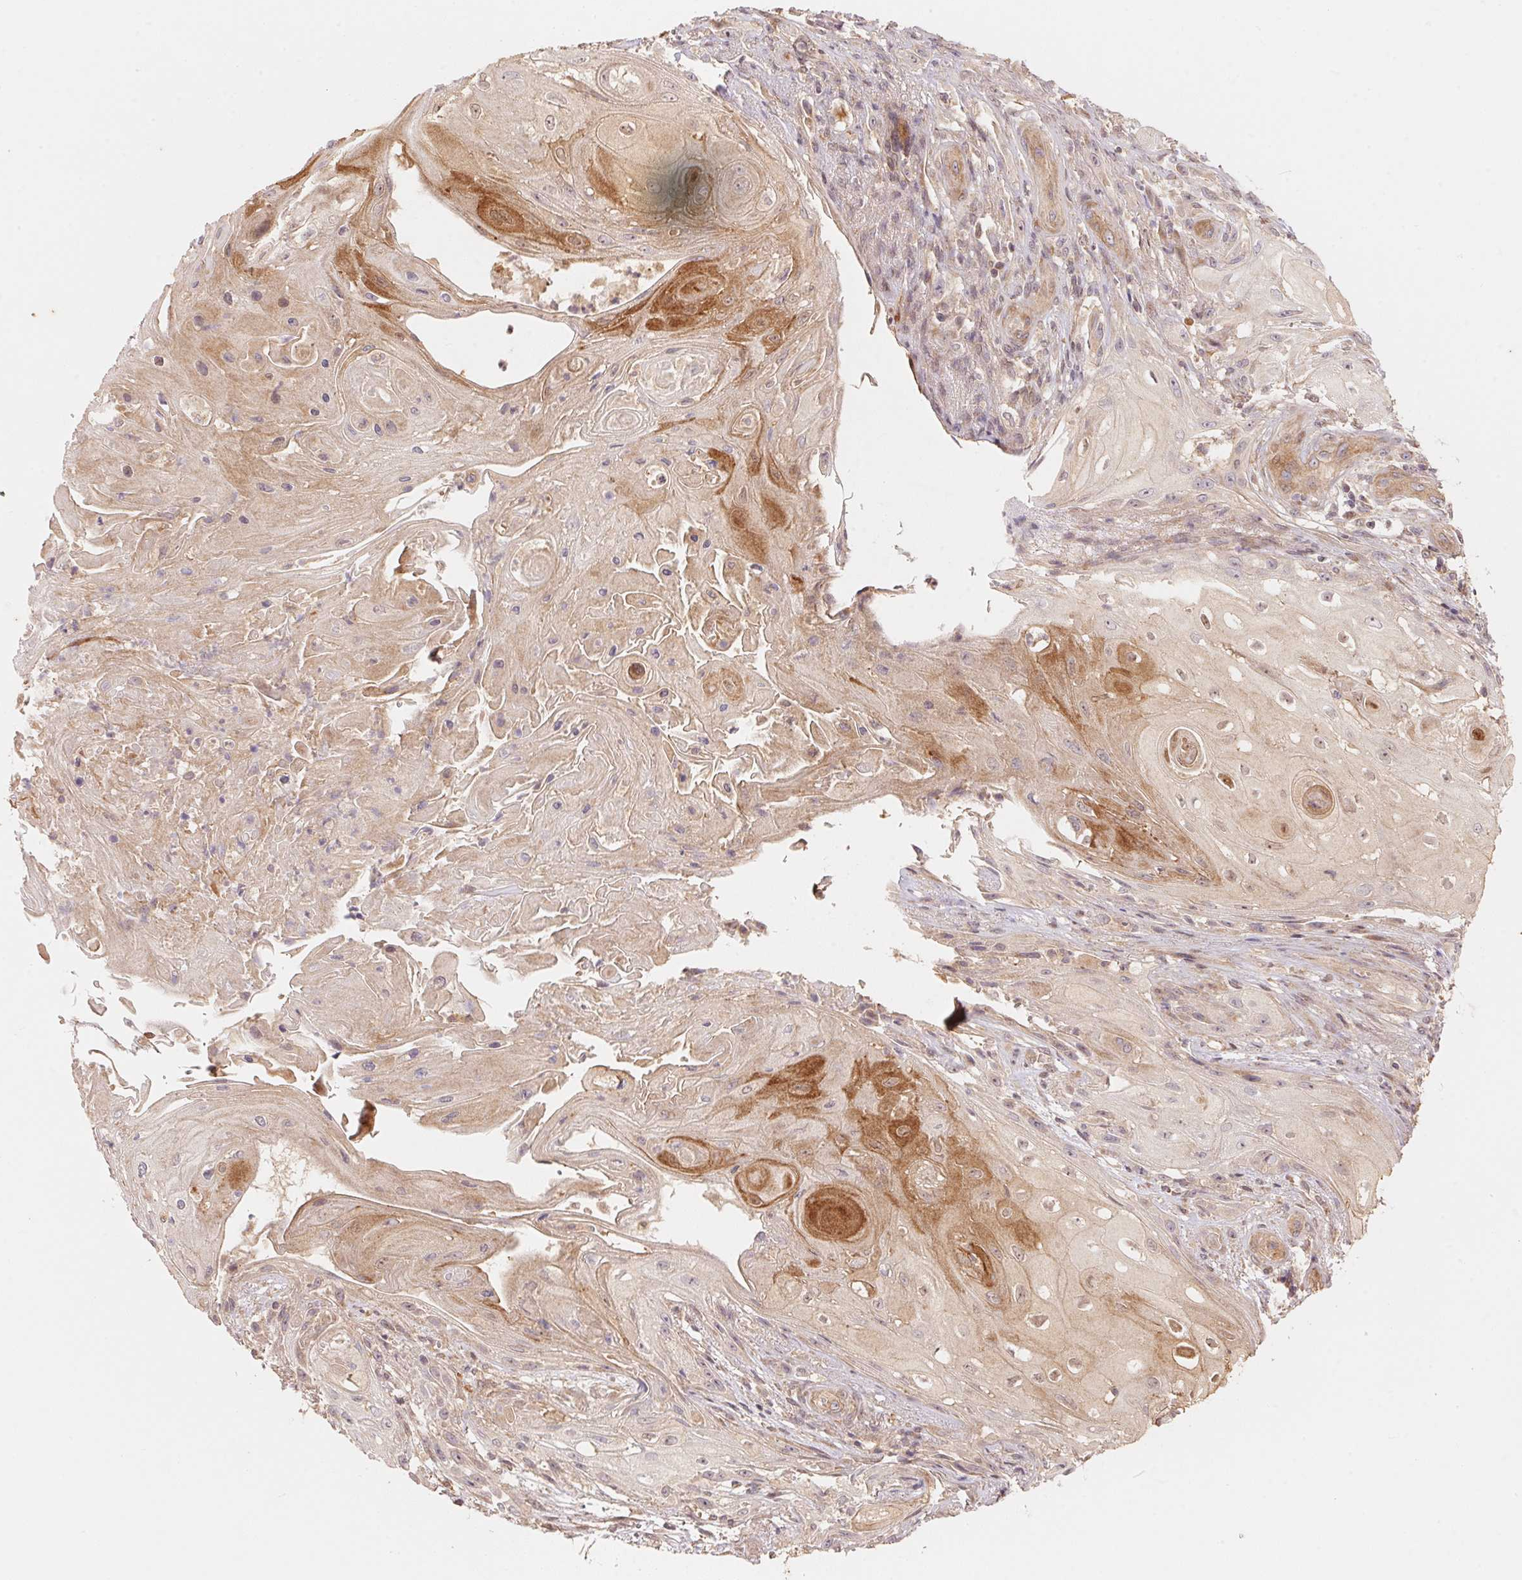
{"staining": {"intensity": "moderate", "quantity": "<25%", "location": "cytoplasmic/membranous"}, "tissue": "skin cancer", "cell_type": "Tumor cells", "image_type": "cancer", "snomed": [{"axis": "morphology", "description": "Squamous cell carcinoma, NOS"}, {"axis": "topography", "description": "Skin"}], "caption": "Tumor cells demonstrate low levels of moderate cytoplasmic/membranous expression in about <25% of cells in squamous cell carcinoma (skin).", "gene": "TNIP2", "patient": {"sex": "male", "age": 62}}